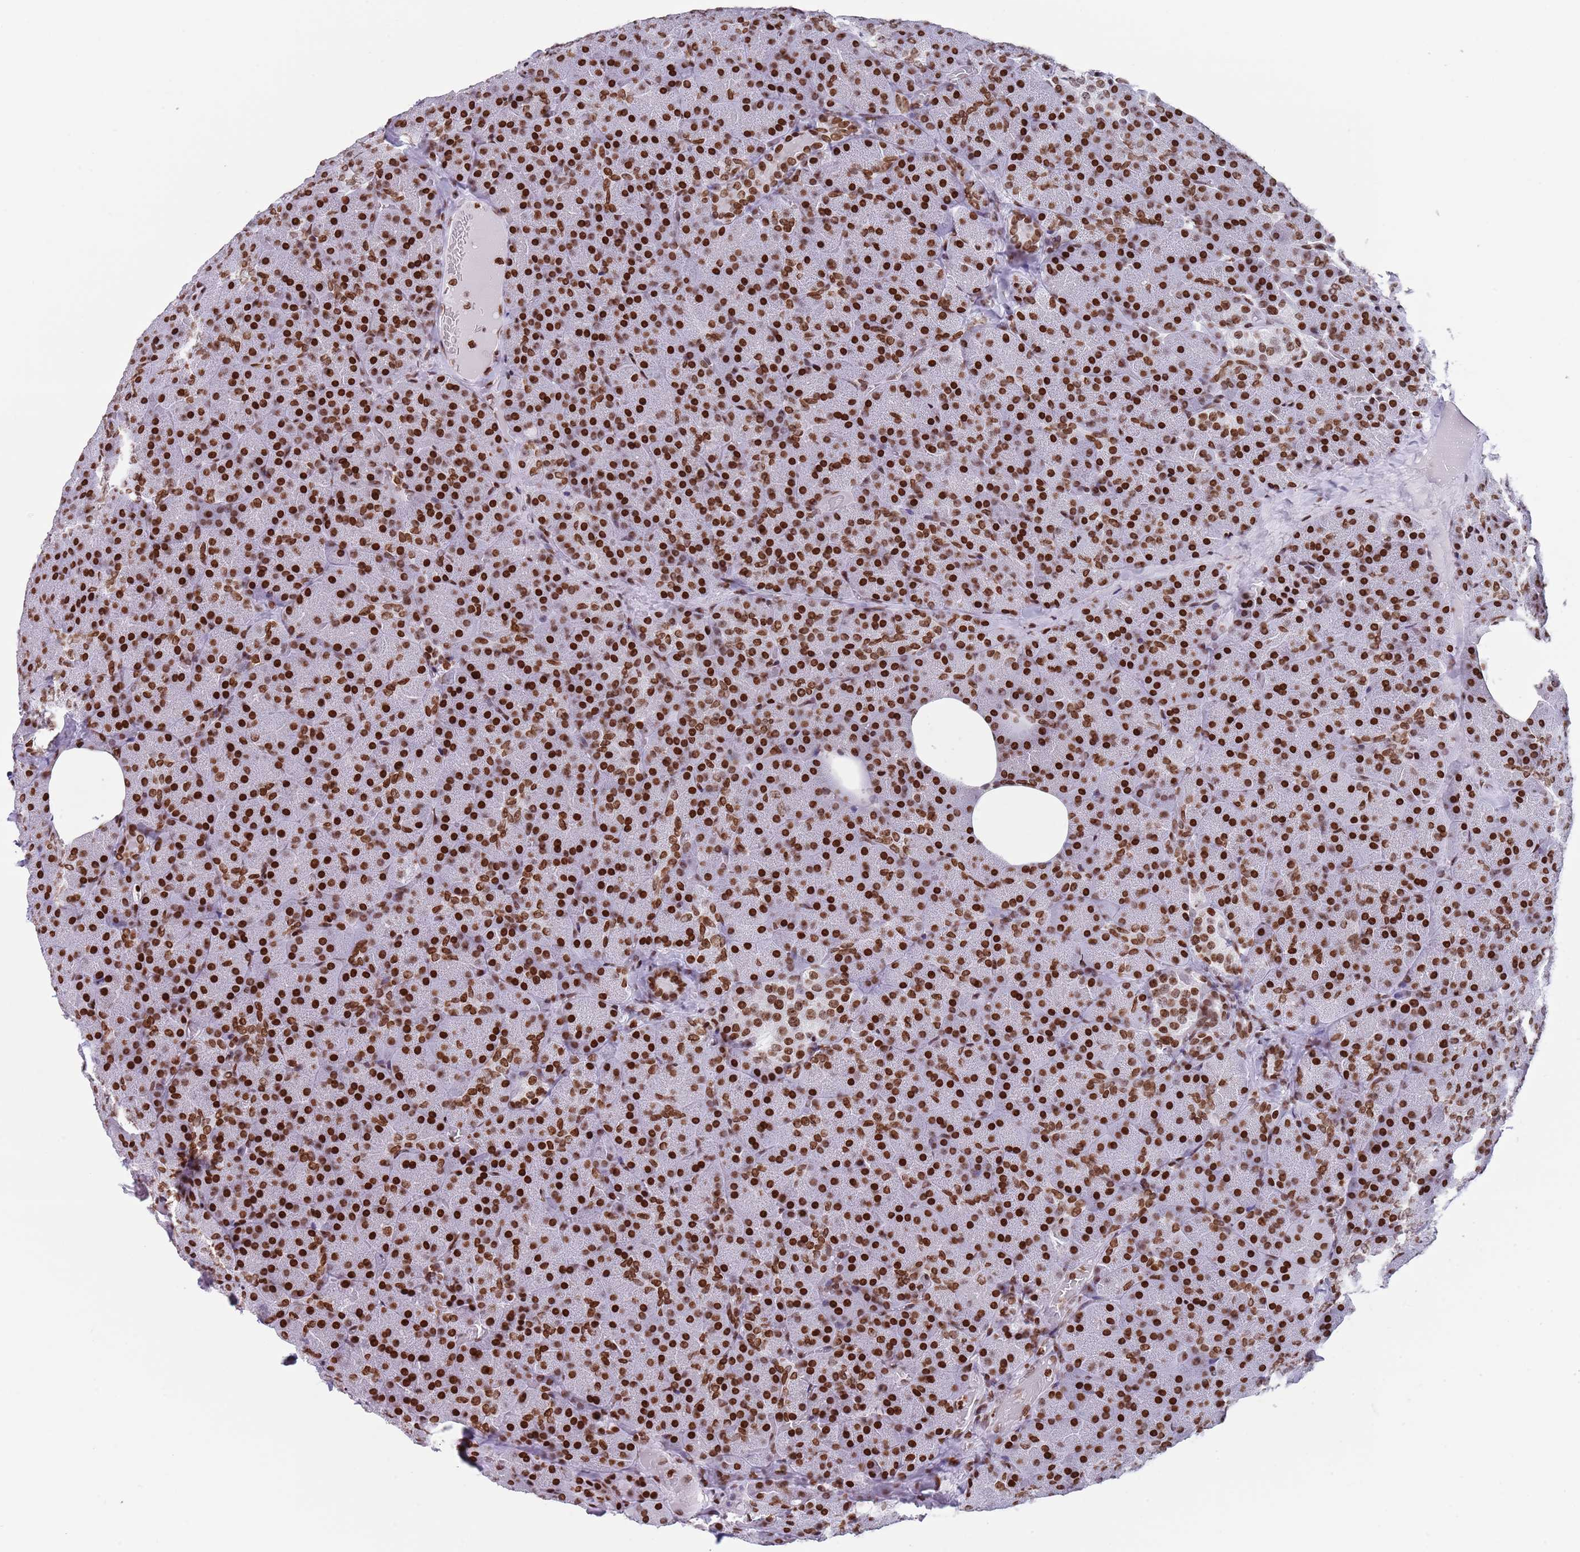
{"staining": {"intensity": "strong", "quantity": ">75%", "location": "nuclear"}, "tissue": "pancreas", "cell_type": "Exocrine glandular cells", "image_type": "normal", "snomed": [{"axis": "morphology", "description": "Normal tissue, NOS"}, {"axis": "morphology", "description": "Carcinoid, malignant, NOS"}, {"axis": "topography", "description": "Pancreas"}], "caption": "Immunohistochemistry of unremarkable human pancreas shows high levels of strong nuclear expression in about >75% of exocrine glandular cells.", "gene": "ENSG00000285547", "patient": {"sex": "female", "age": 35}}